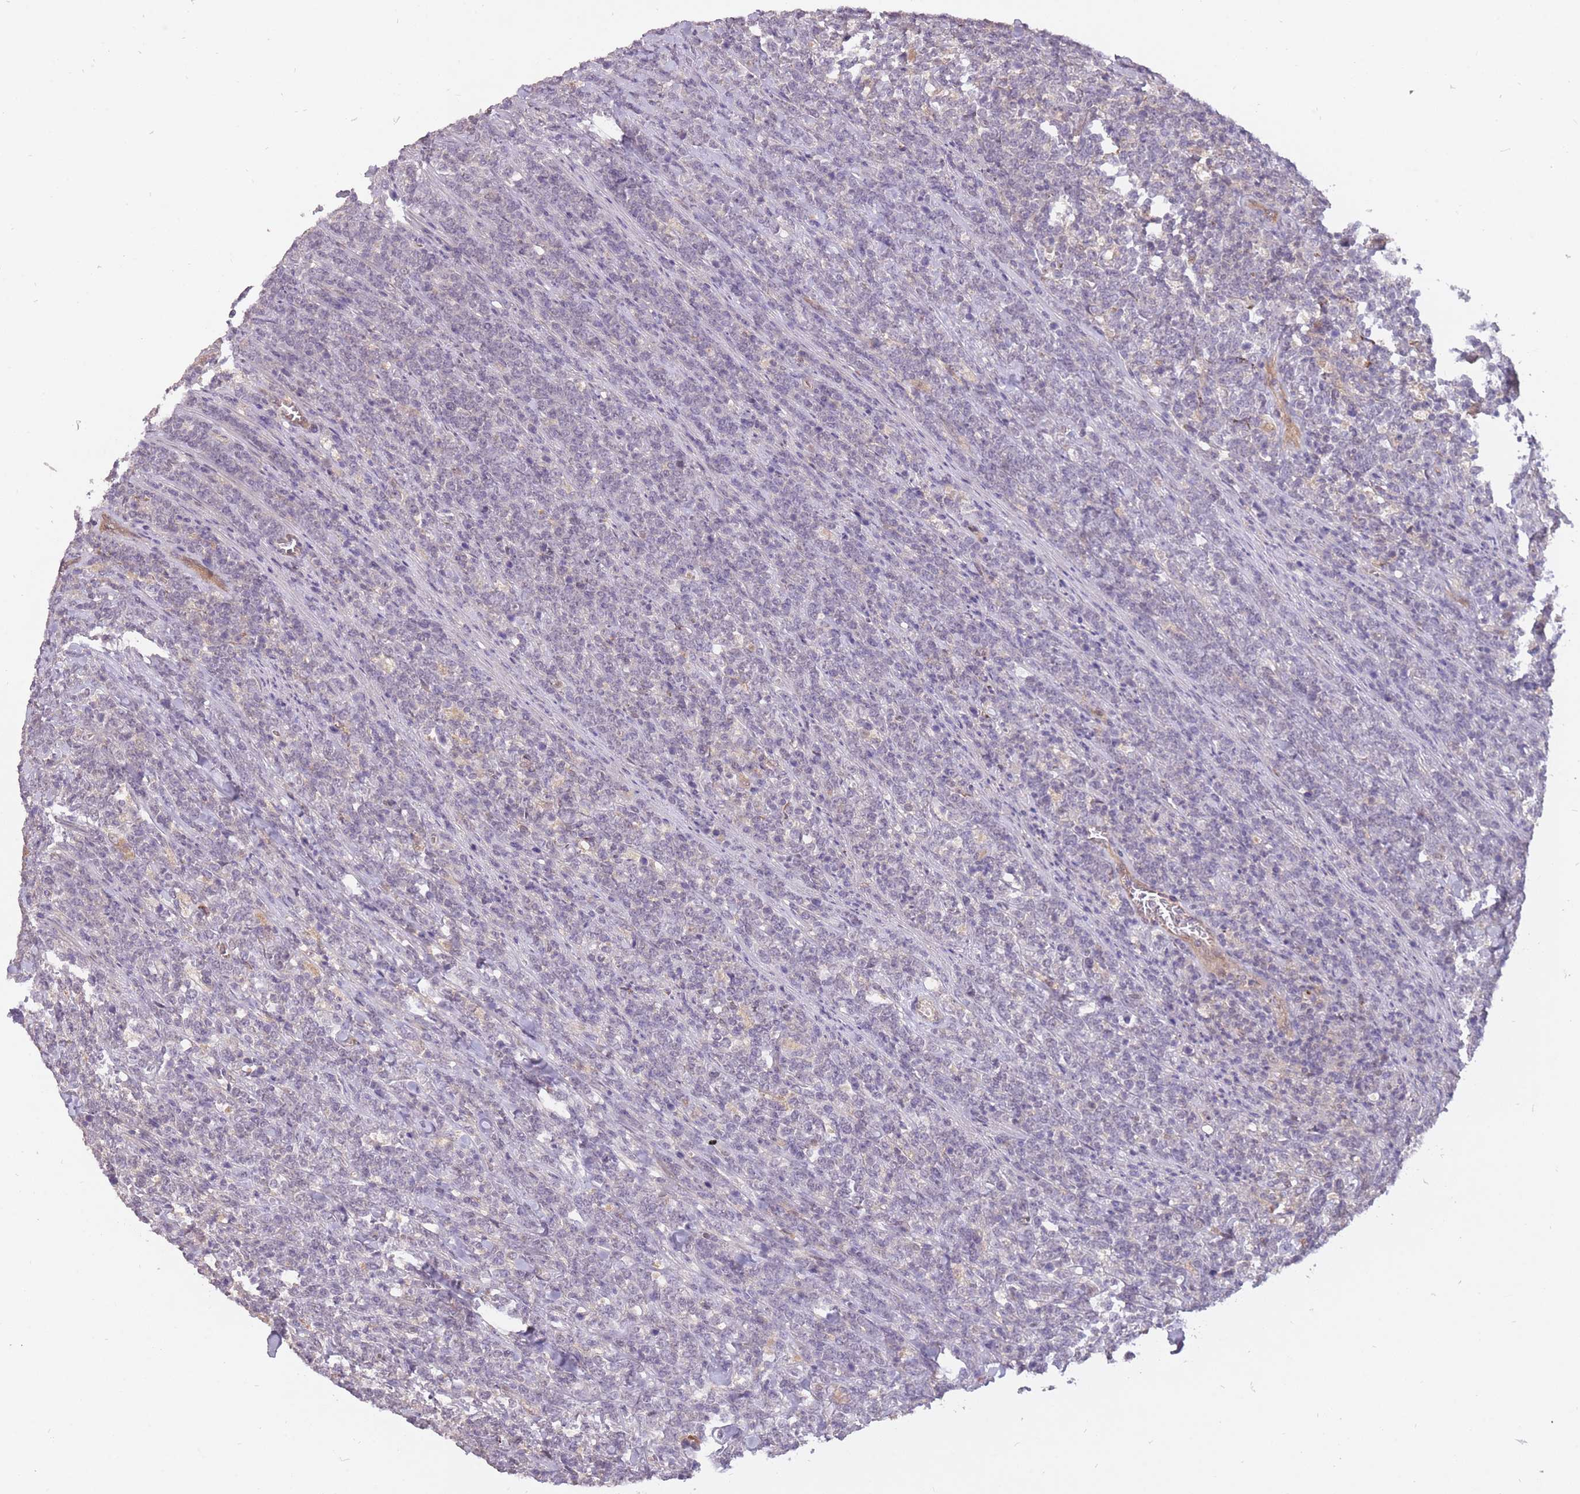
{"staining": {"intensity": "negative", "quantity": "none", "location": "none"}, "tissue": "lymphoma", "cell_type": "Tumor cells", "image_type": "cancer", "snomed": [{"axis": "morphology", "description": "Malignant lymphoma, non-Hodgkin's type, High grade"}, {"axis": "topography", "description": "Small intestine"}], "caption": "High magnification brightfield microscopy of malignant lymphoma, non-Hodgkin's type (high-grade) stained with DAB (brown) and counterstained with hematoxylin (blue): tumor cells show no significant positivity.", "gene": "LRATD2", "patient": {"sex": "male", "age": 8}}